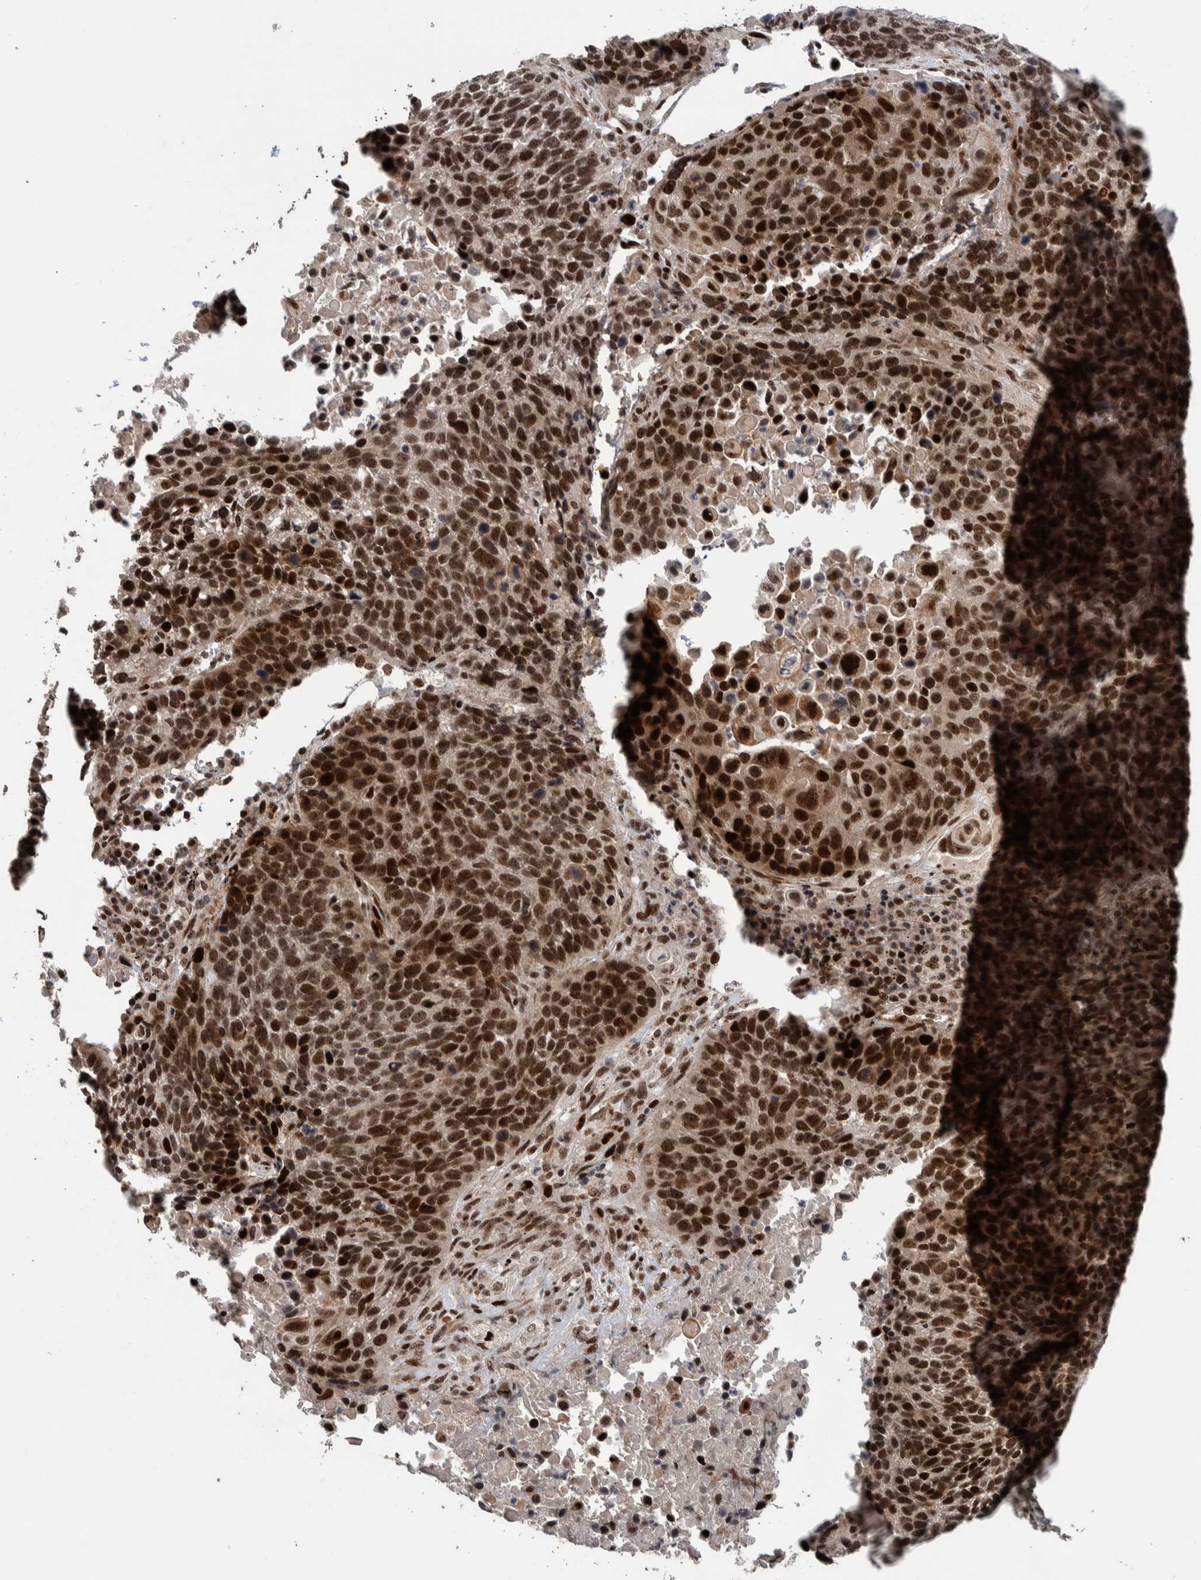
{"staining": {"intensity": "strong", "quantity": ">75%", "location": "nuclear"}, "tissue": "lung cancer", "cell_type": "Tumor cells", "image_type": "cancer", "snomed": [{"axis": "morphology", "description": "Squamous cell carcinoma, NOS"}, {"axis": "topography", "description": "Lung"}], "caption": "This micrograph exhibits immunohistochemistry (IHC) staining of human lung cancer (squamous cell carcinoma), with high strong nuclear staining in about >75% of tumor cells.", "gene": "CHD4", "patient": {"sex": "male", "age": 66}}